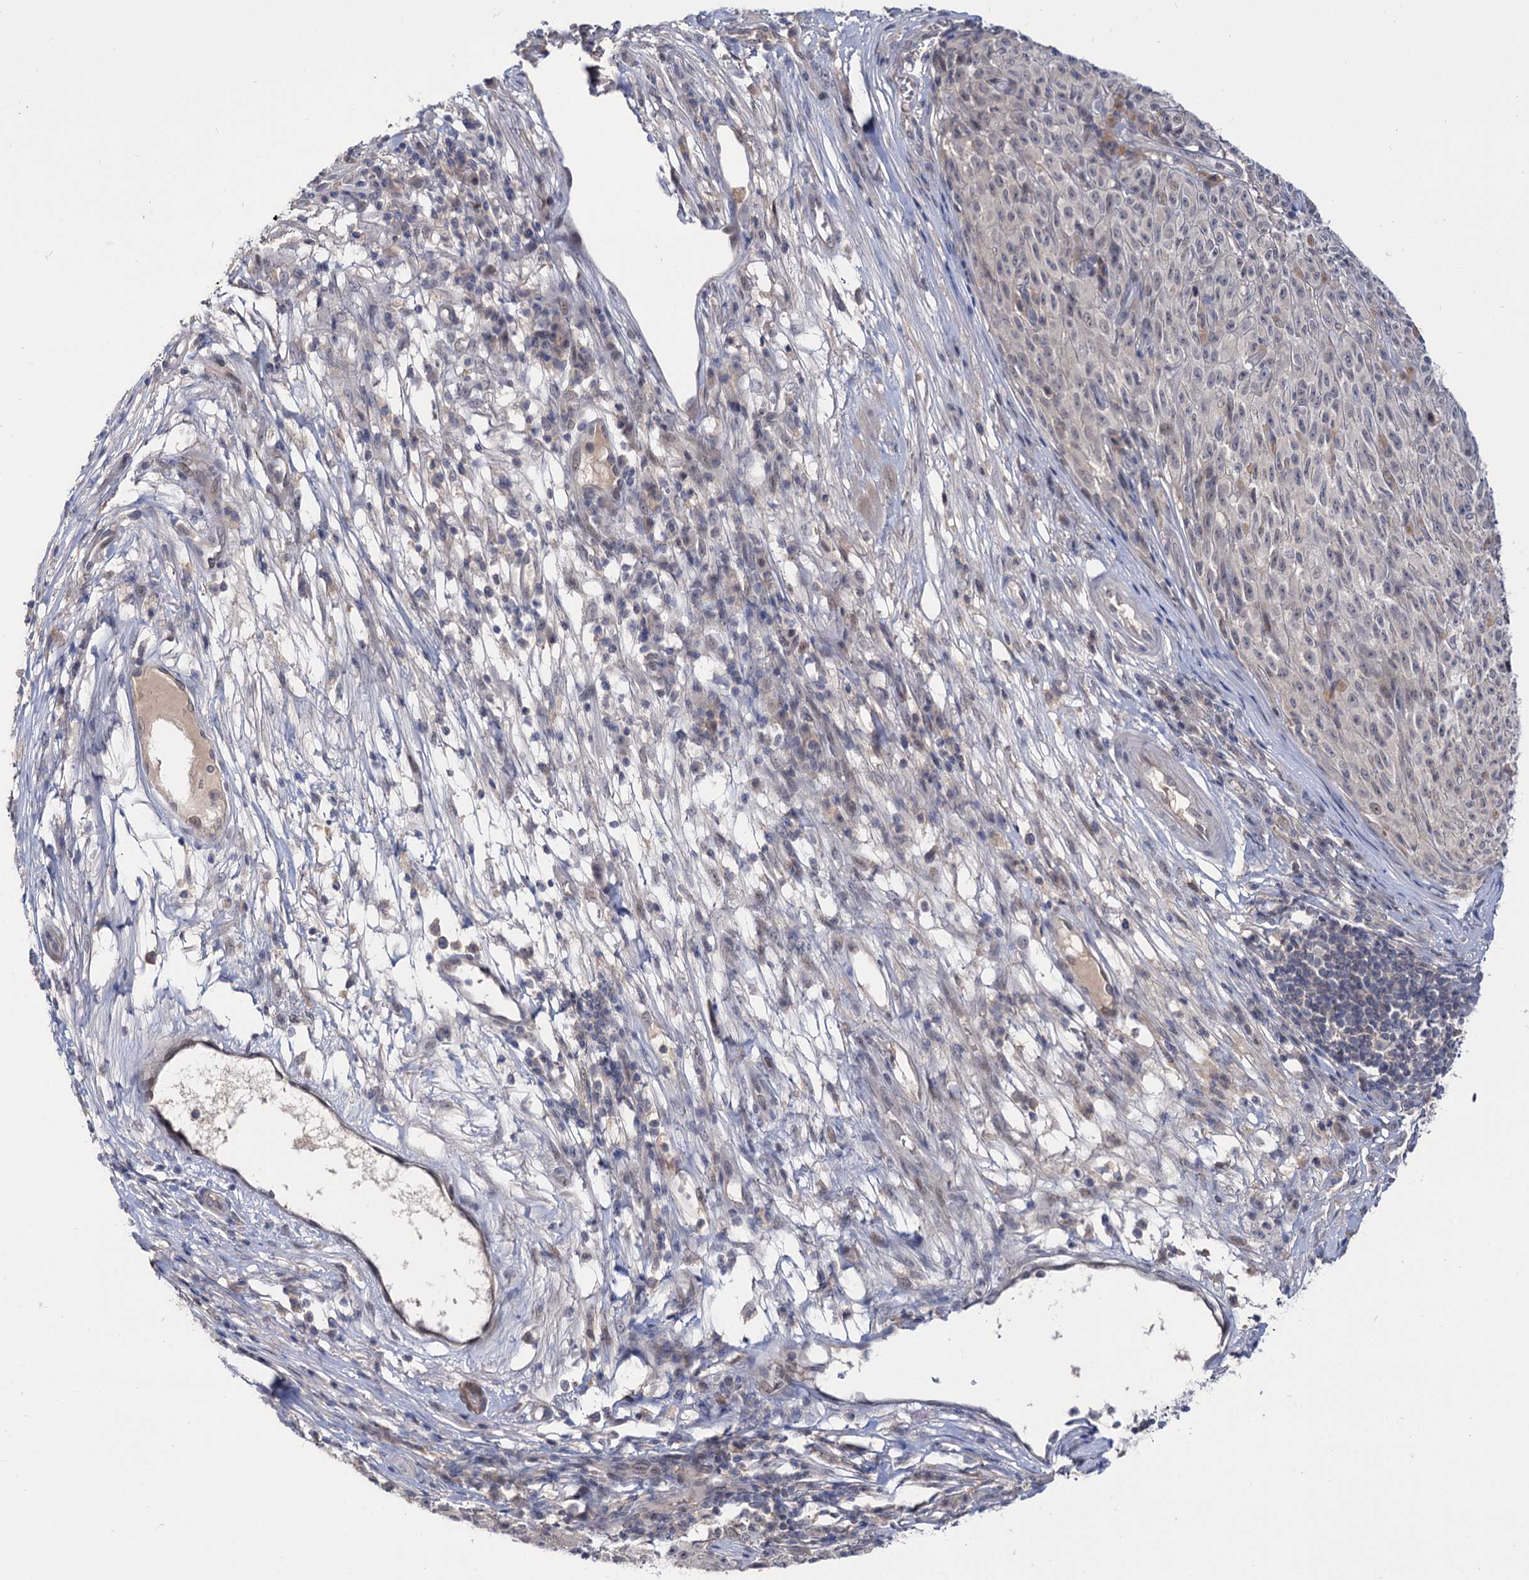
{"staining": {"intensity": "negative", "quantity": "none", "location": "none"}, "tissue": "melanoma", "cell_type": "Tumor cells", "image_type": "cancer", "snomed": [{"axis": "morphology", "description": "Malignant melanoma, NOS"}, {"axis": "topography", "description": "Skin"}], "caption": "Image shows no significant protein positivity in tumor cells of malignant melanoma.", "gene": "NEK10", "patient": {"sex": "female", "age": 82}}